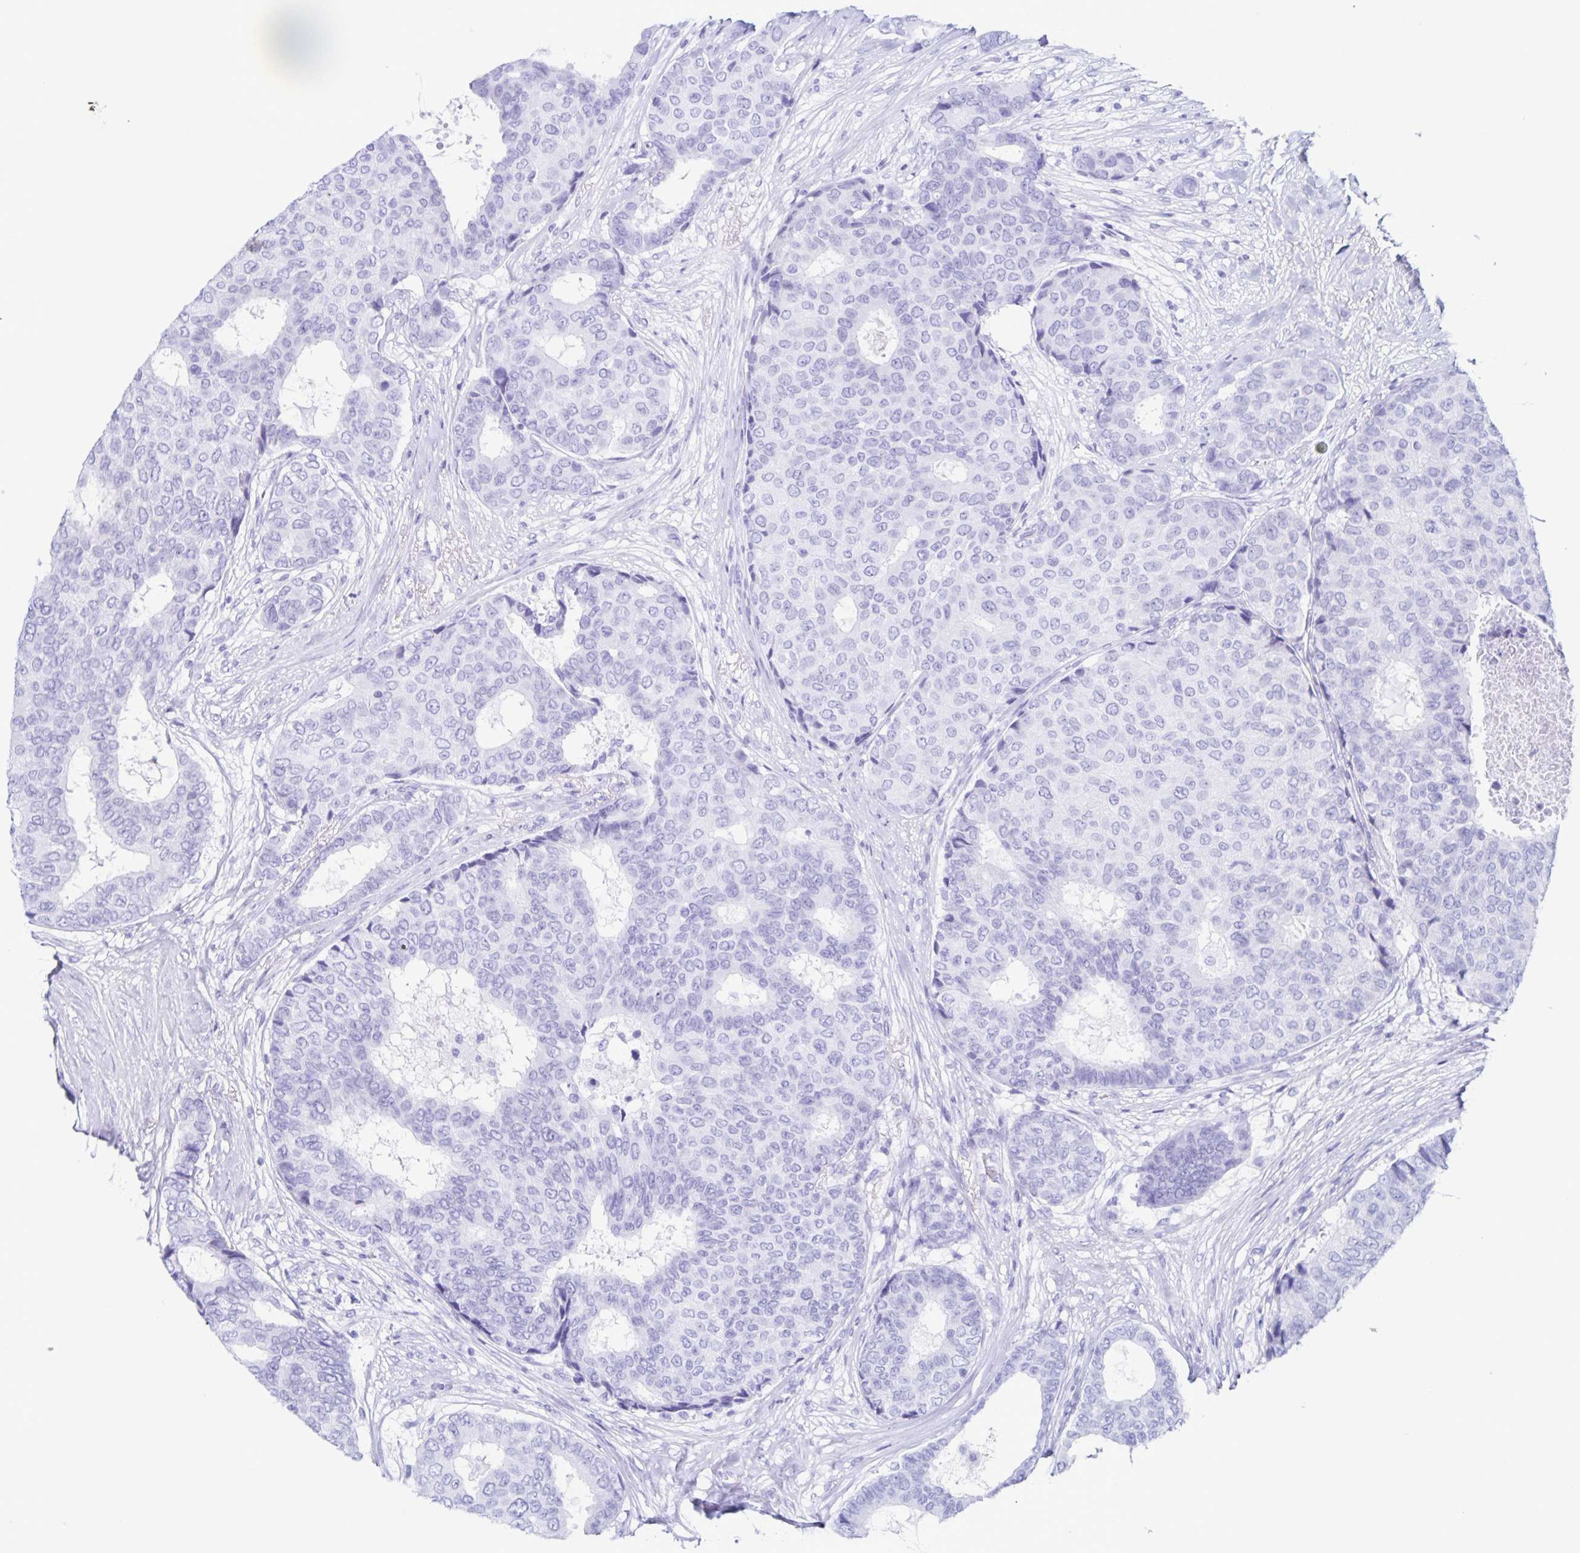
{"staining": {"intensity": "negative", "quantity": "none", "location": "none"}, "tissue": "breast cancer", "cell_type": "Tumor cells", "image_type": "cancer", "snomed": [{"axis": "morphology", "description": "Duct carcinoma"}, {"axis": "topography", "description": "Breast"}], "caption": "Immunohistochemistry (IHC) micrograph of breast invasive ductal carcinoma stained for a protein (brown), which reveals no expression in tumor cells.", "gene": "C12orf56", "patient": {"sex": "female", "age": 75}}